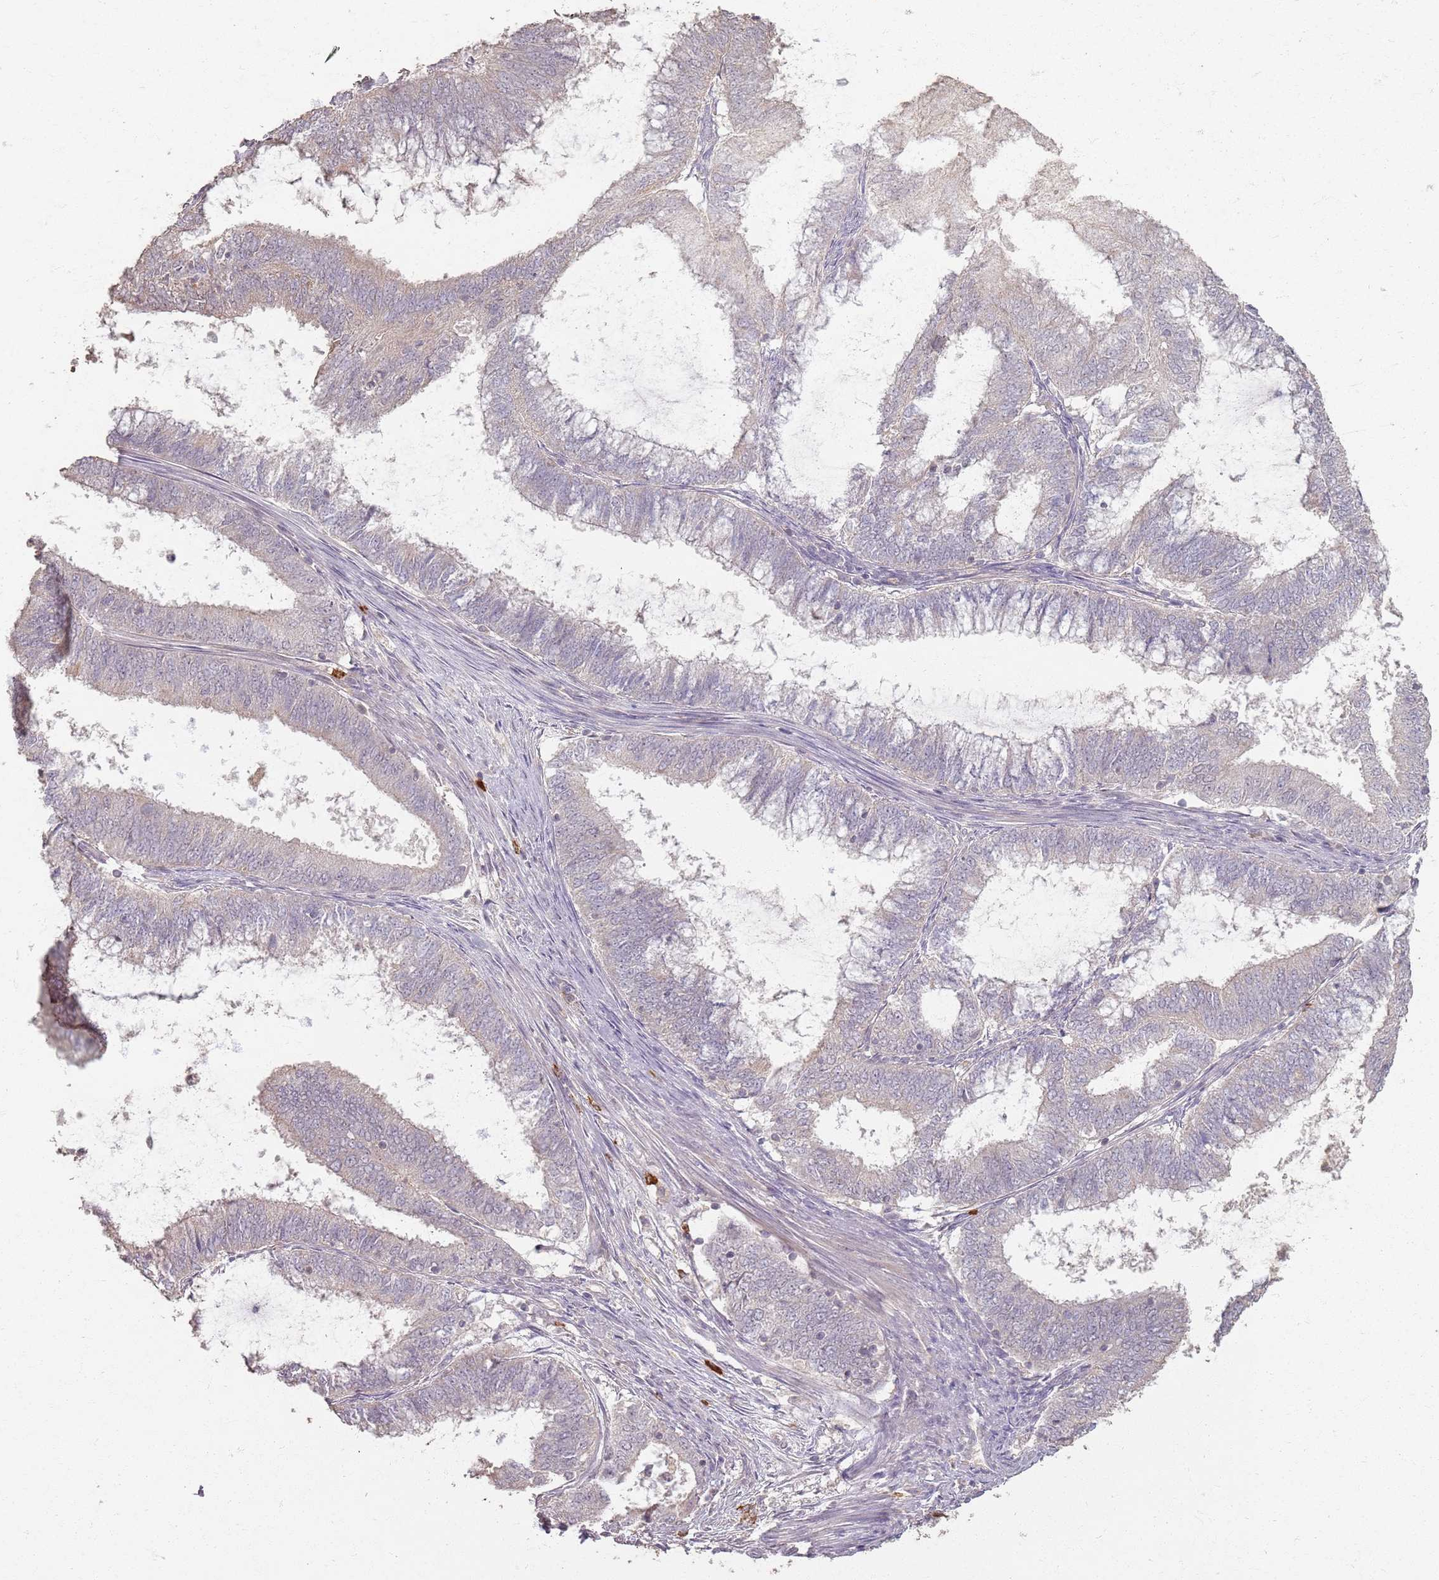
{"staining": {"intensity": "negative", "quantity": "none", "location": "none"}, "tissue": "endometrial cancer", "cell_type": "Tumor cells", "image_type": "cancer", "snomed": [{"axis": "morphology", "description": "Adenocarcinoma, NOS"}, {"axis": "topography", "description": "Endometrium"}], "caption": "The image exhibits no staining of tumor cells in endometrial cancer (adenocarcinoma). (Stains: DAB (3,3'-diaminobenzidine) IHC with hematoxylin counter stain, Microscopy: brightfield microscopy at high magnification).", "gene": "CCDC168", "patient": {"sex": "female", "age": 51}}